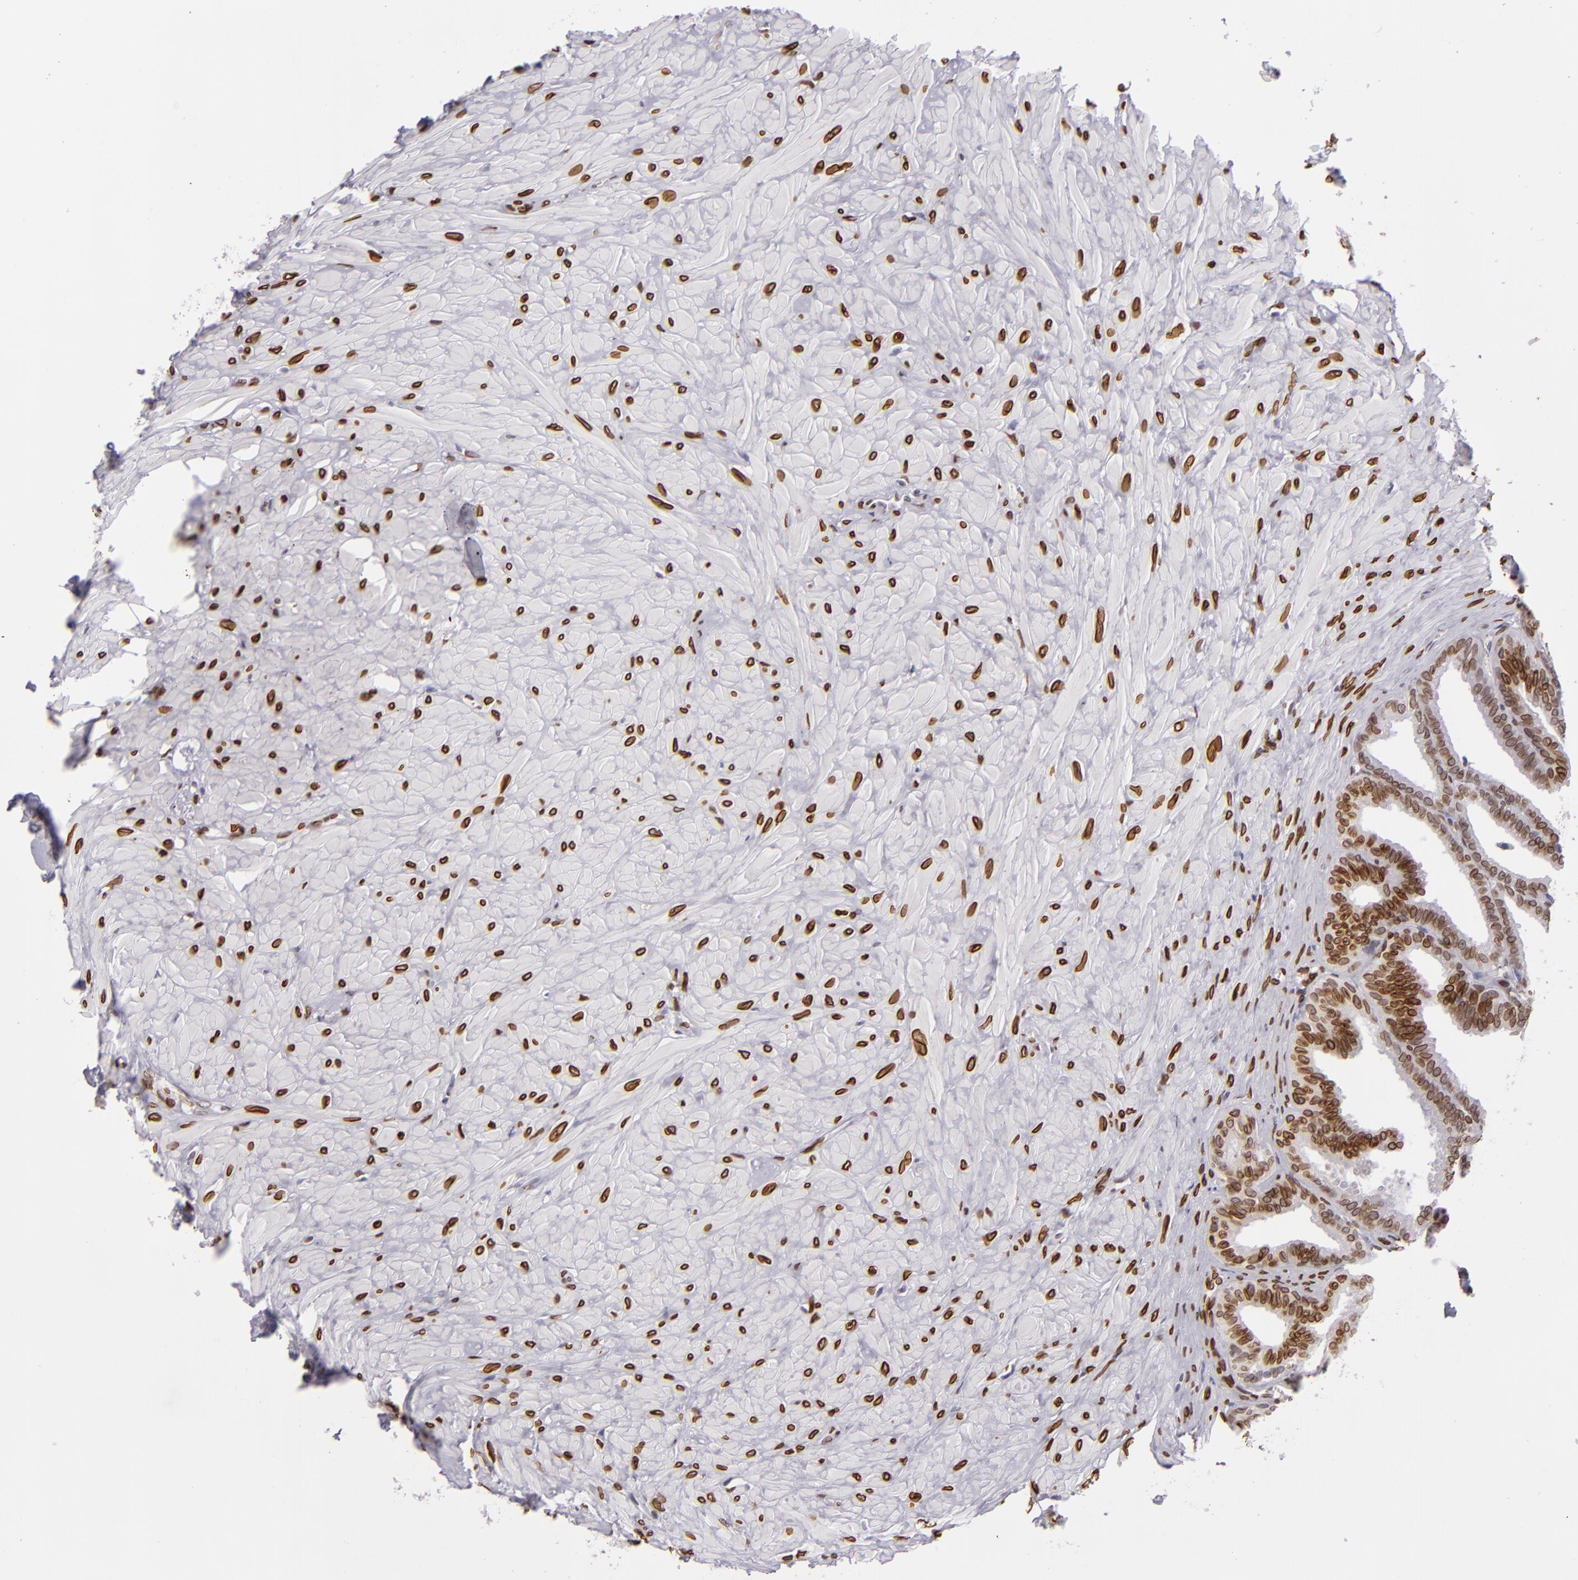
{"staining": {"intensity": "strong", "quantity": ">75%", "location": "nuclear"}, "tissue": "seminal vesicle", "cell_type": "Glandular cells", "image_type": "normal", "snomed": [{"axis": "morphology", "description": "Normal tissue, NOS"}, {"axis": "topography", "description": "Seminal veicle"}], "caption": "A high-resolution photomicrograph shows immunohistochemistry staining of normal seminal vesicle, which demonstrates strong nuclear positivity in approximately >75% of glandular cells. Ihc stains the protein in brown and the nuclei are stained blue.", "gene": "EMD", "patient": {"sex": "male", "age": 26}}